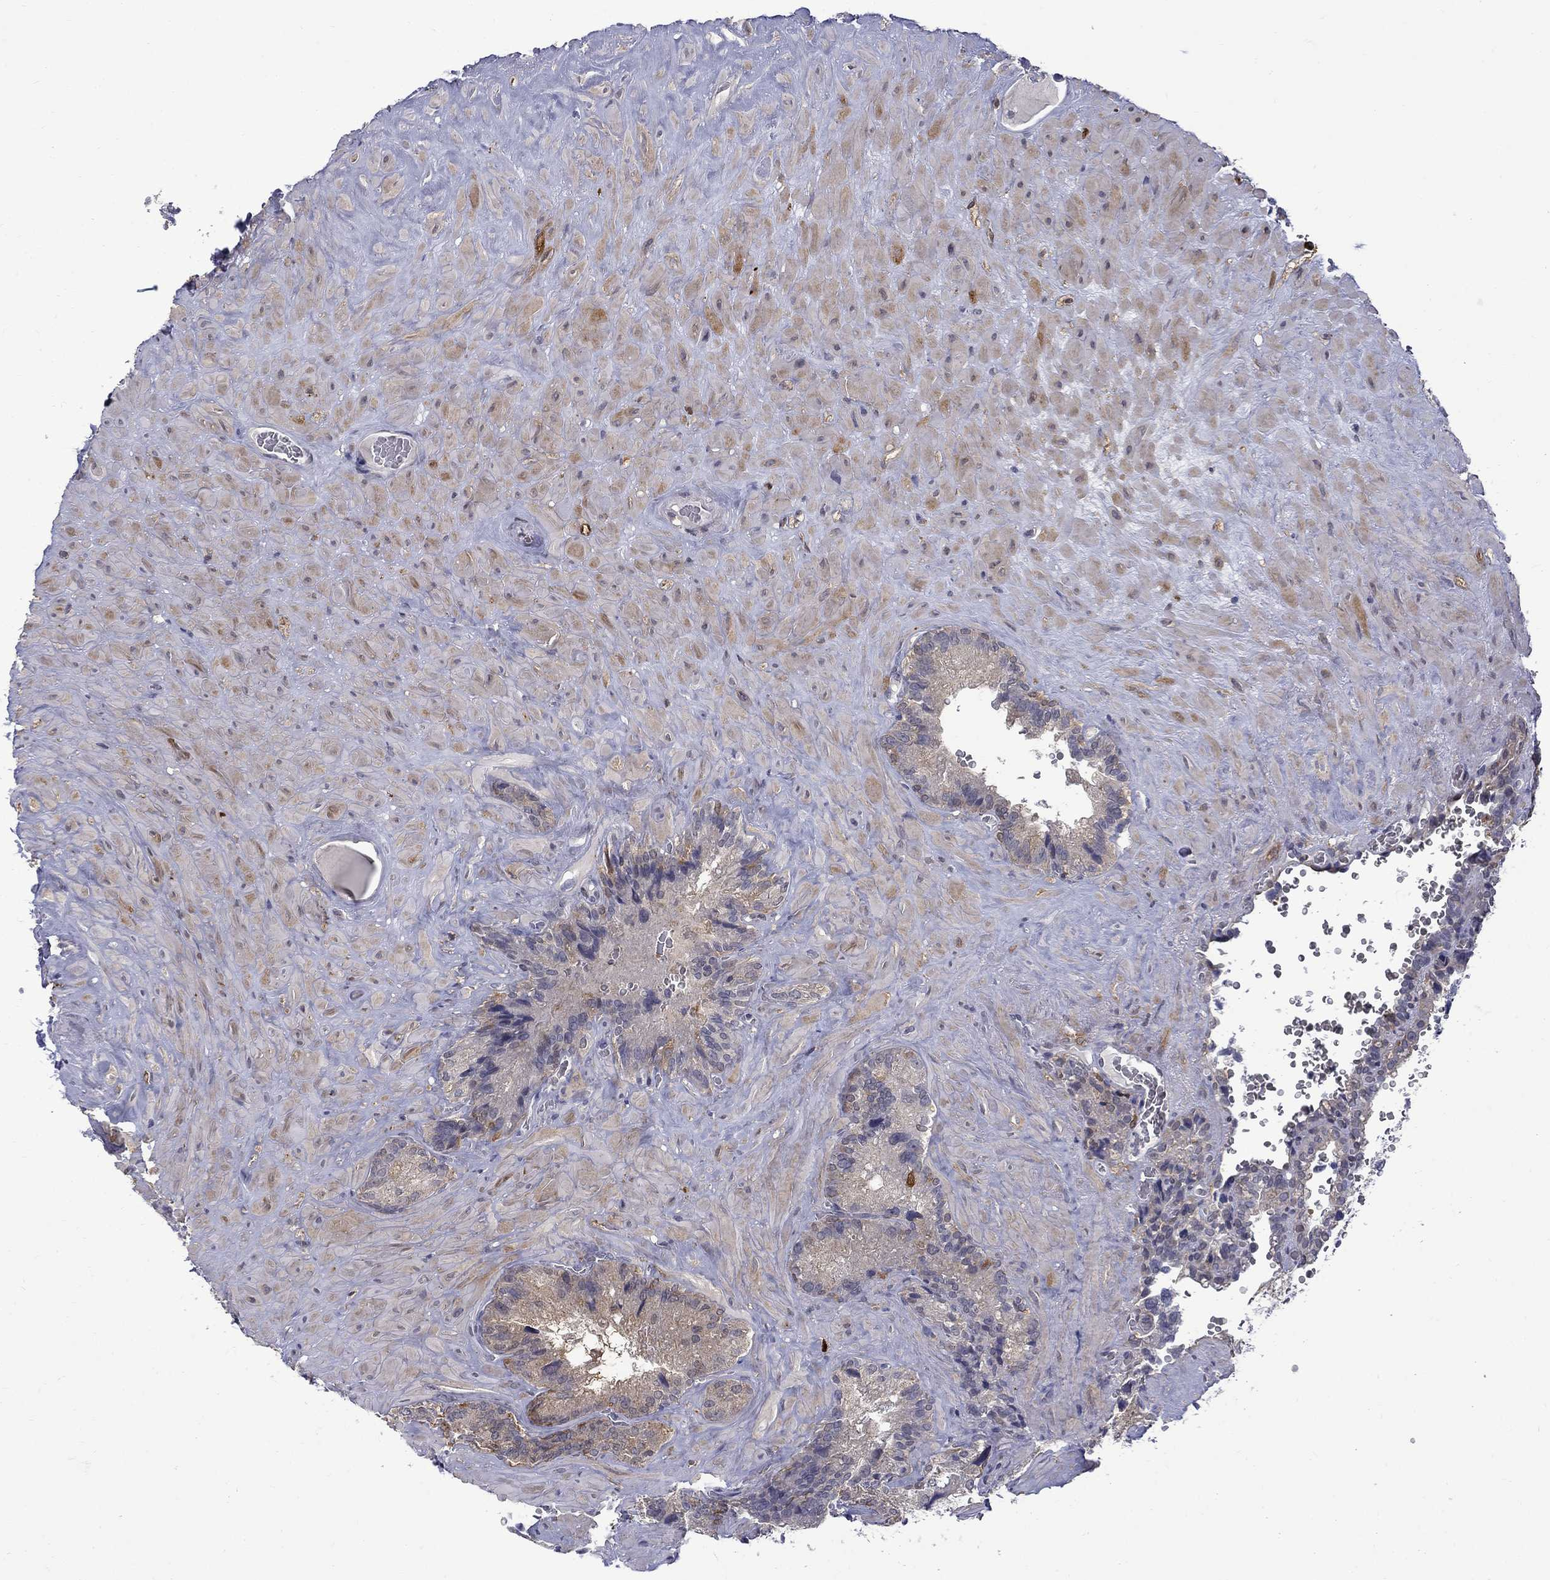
{"staining": {"intensity": "strong", "quantity": "<25%", "location": "cytoplasmic/membranous,nuclear"}, "tissue": "seminal vesicle", "cell_type": "Glandular cells", "image_type": "normal", "snomed": [{"axis": "morphology", "description": "Normal tissue, NOS"}, {"axis": "topography", "description": "Seminal veicle"}], "caption": "Approximately <25% of glandular cells in benign human seminal vesicle demonstrate strong cytoplasmic/membranous,nuclear protein staining as visualized by brown immunohistochemical staining.", "gene": "PCBP2", "patient": {"sex": "male", "age": 72}}